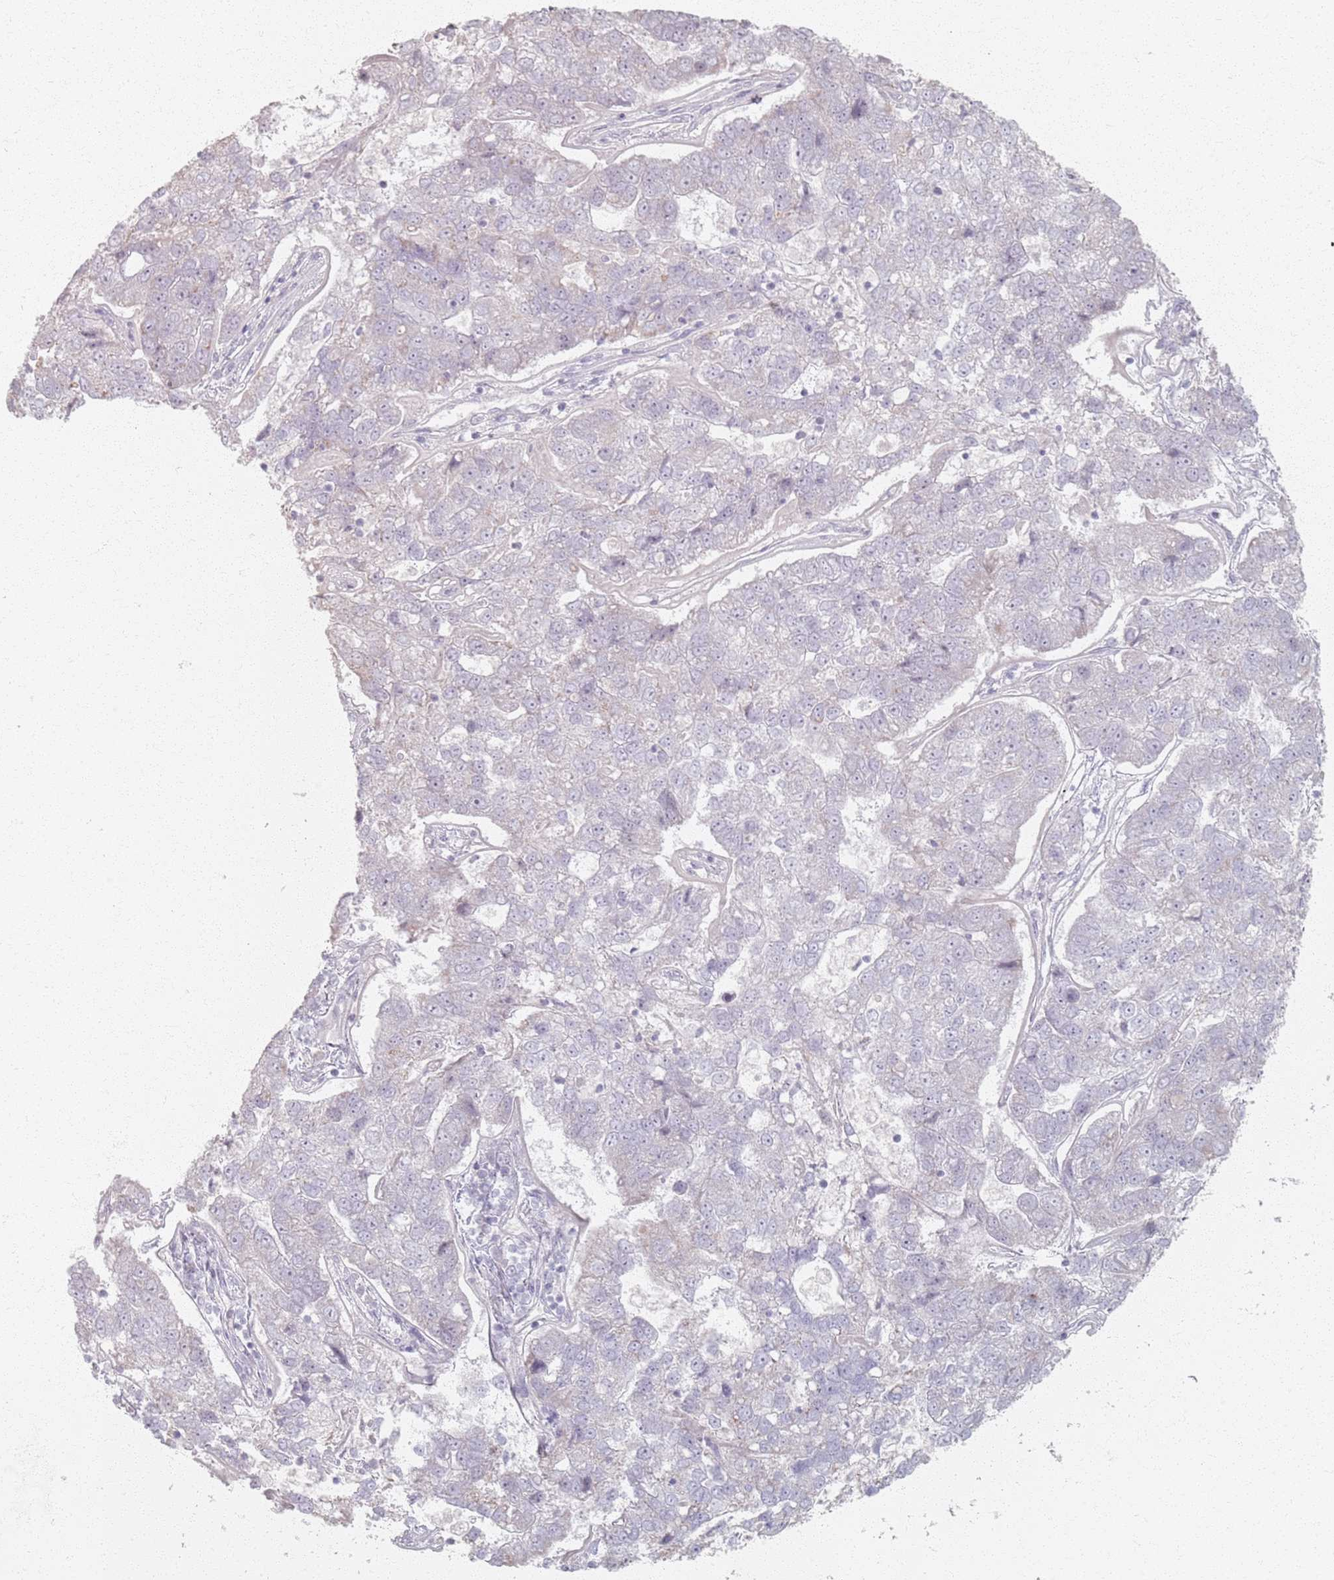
{"staining": {"intensity": "negative", "quantity": "none", "location": "none"}, "tissue": "pancreatic cancer", "cell_type": "Tumor cells", "image_type": "cancer", "snomed": [{"axis": "morphology", "description": "Adenocarcinoma, NOS"}, {"axis": "topography", "description": "Pancreas"}], "caption": "This is an immunohistochemistry (IHC) photomicrograph of human pancreatic cancer. There is no staining in tumor cells.", "gene": "PKD2L2", "patient": {"sex": "female", "age": 61}}